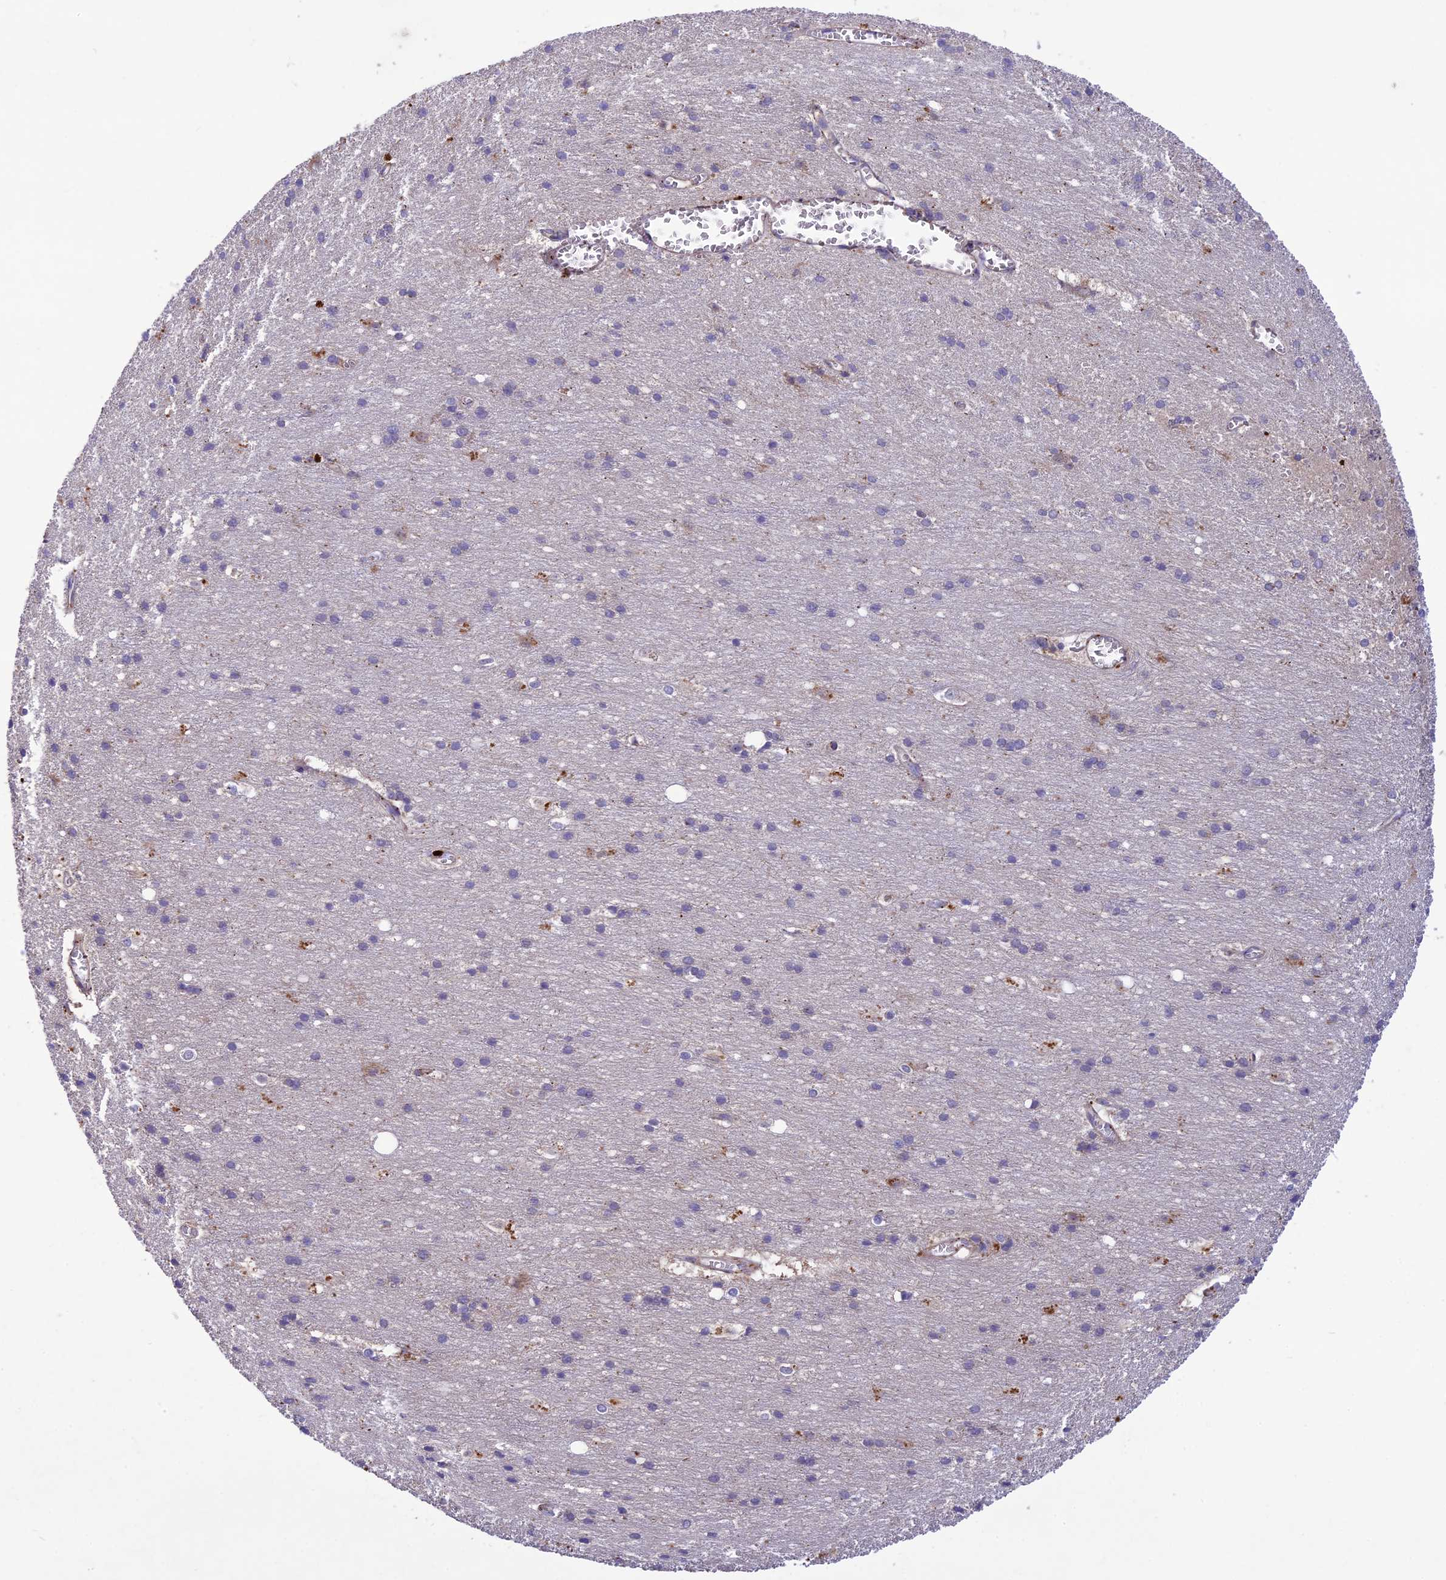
{"staining": {"intensity": "weak", "quantity": "25%-75%", "location": "cytoplasmic/membranous"}, "tissue": "cerebral cortex", "cell_type": "Endothelial cells", "image_type": "normal", "snomed": [{"axis": "morphology", "description": "Normal tissue, NOS"}, {"axis": "topography", "description": "Cerebral cortex"}], "caption": "About 25%-75% of endothelial cells in normal human cerebral cortex exhibit weak cytoplasmic/membranous protein positivity as visualized by brown immunohistochemical staining.", "gene": "ADO", "patient": {"sex": "male", "age": 54}}